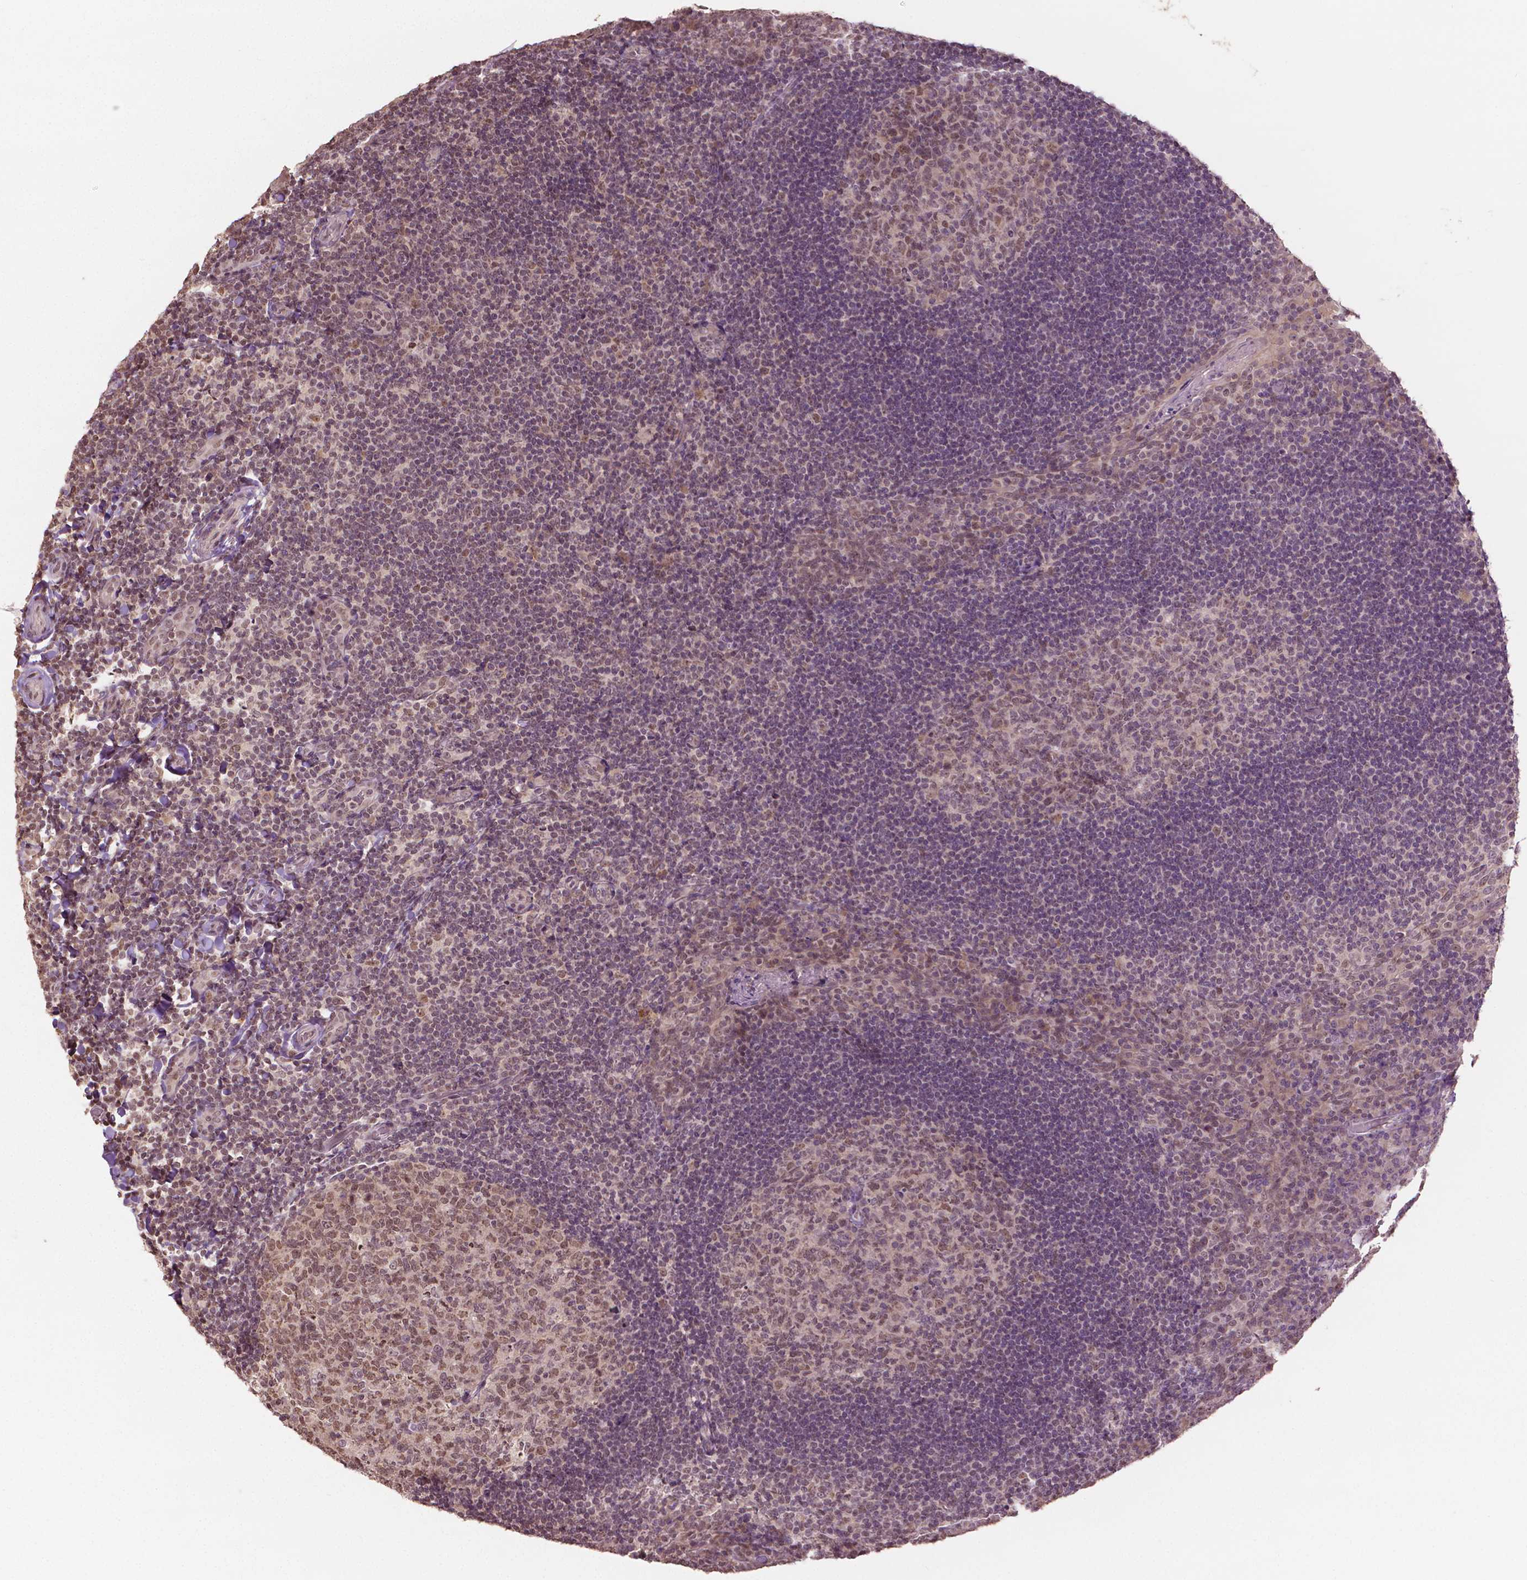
{"staining": {"intensity": "moderate", "quantity": ">75%", "location": "nuclear"}, "tissue": "tonsil", "cell_type": "Germinal center cells", "image_type": "normal", "snomed": [{"axis": "morphology", "description": "Normal tissue, NOS"}, {"axis": "topography", "description": "Tonsil"}], "caption": "Human tonsil stained for a protein (brown) demonstrates moderate nuclear positive positivity in approximately >75% of germinal center cells.", "gene": "DEK", "patient": {"sex": "male", "age": 17}}